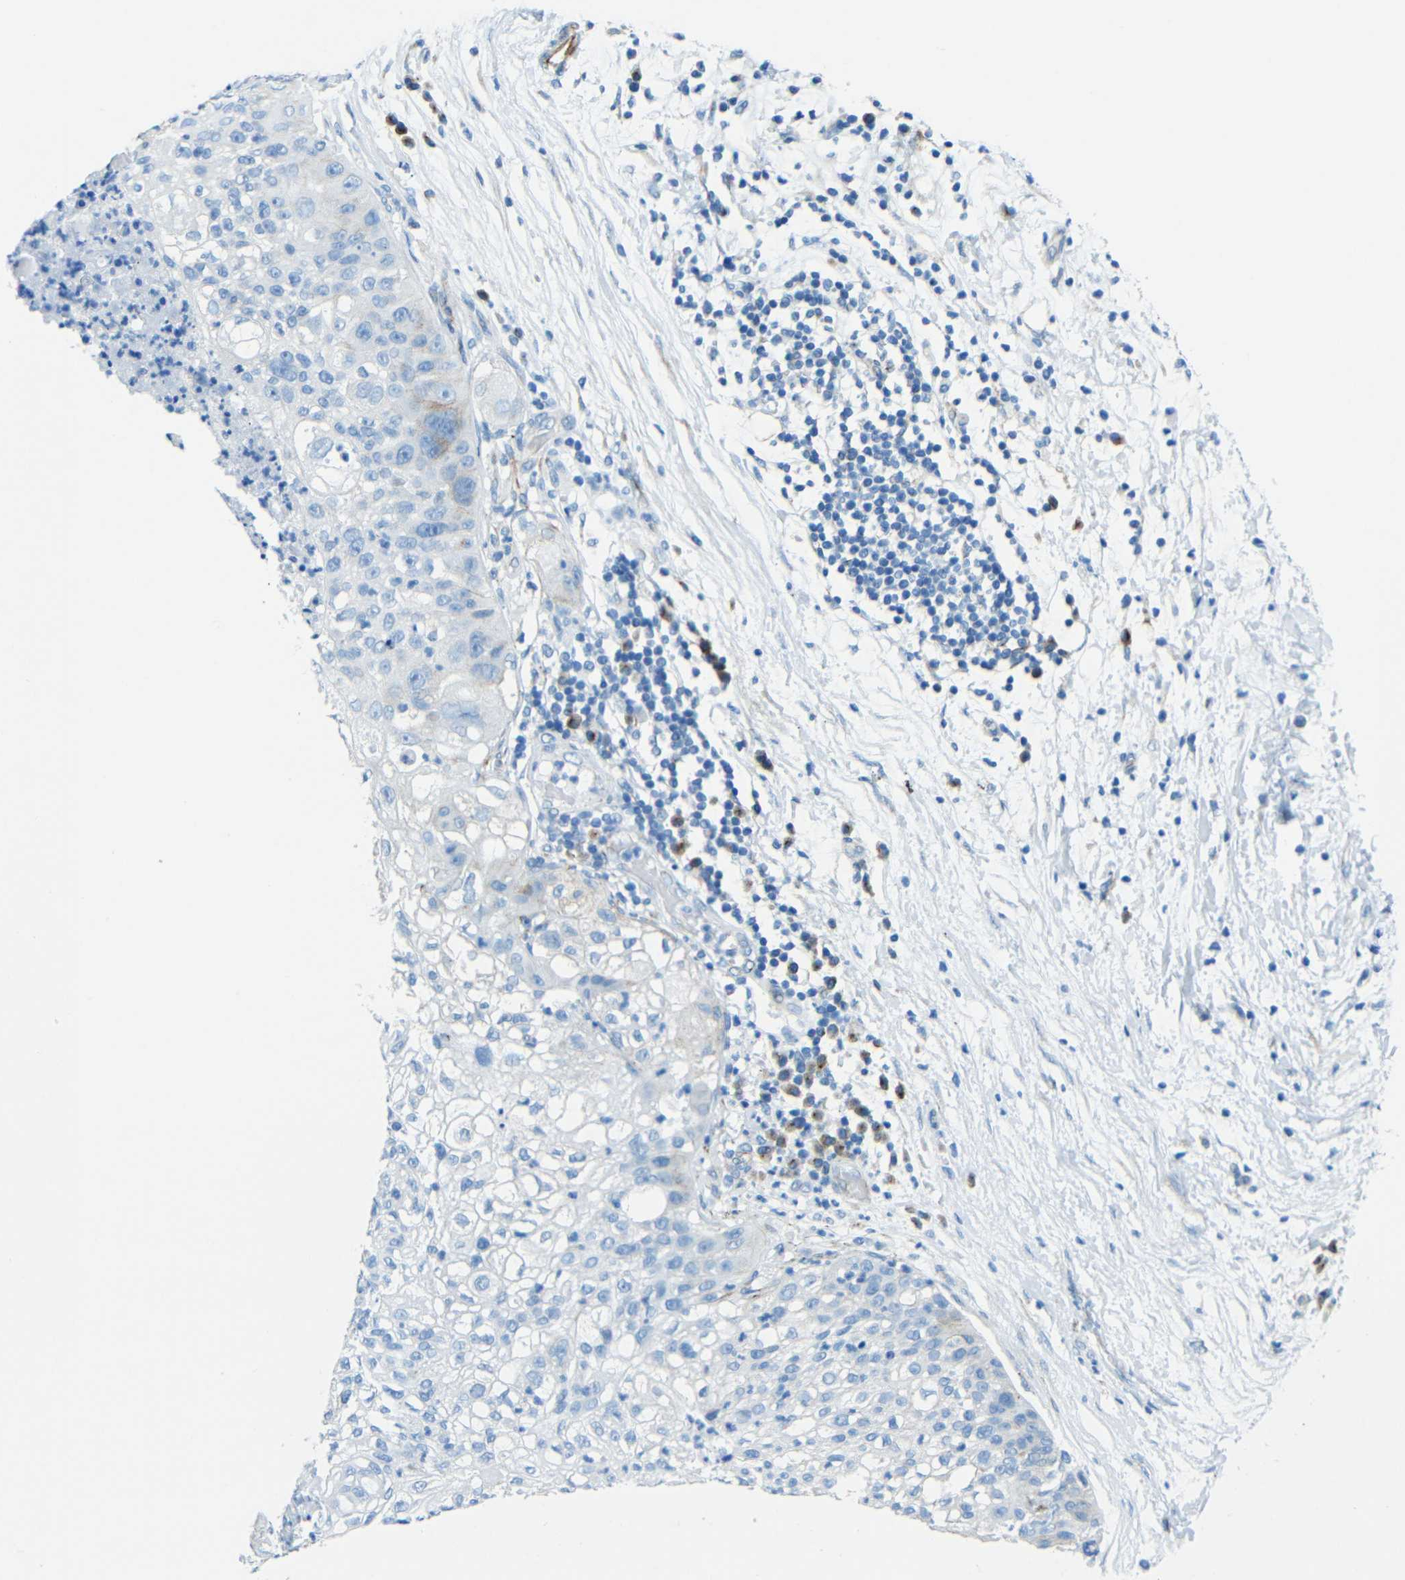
{"staining": {"intensity": "weak", "quantity": "<25%", "location": "cytoplasmic/membranous"}, "tissue": "lung cancer", "cell_type": "Tumor cells", "image_type": "cancer", "snomed": [{"axis": "morphology", "description": "Inflammation, NOS"}, {"axis": "morphology", "description": "Squamous cell carcinoma, NOS"}, {"axis": "topography", "description": "Lymph node"}, {"axis": "topography", "description": "Soft tissue"}, {"axis": "topography", "description": "Lung"}], "caption": "Tumor cells are negative for brown protein staining in lung cancer (squamous cell carcinoma).", "gene": "TUBB4B", "patient": {"sex": "male", "age": 66}}